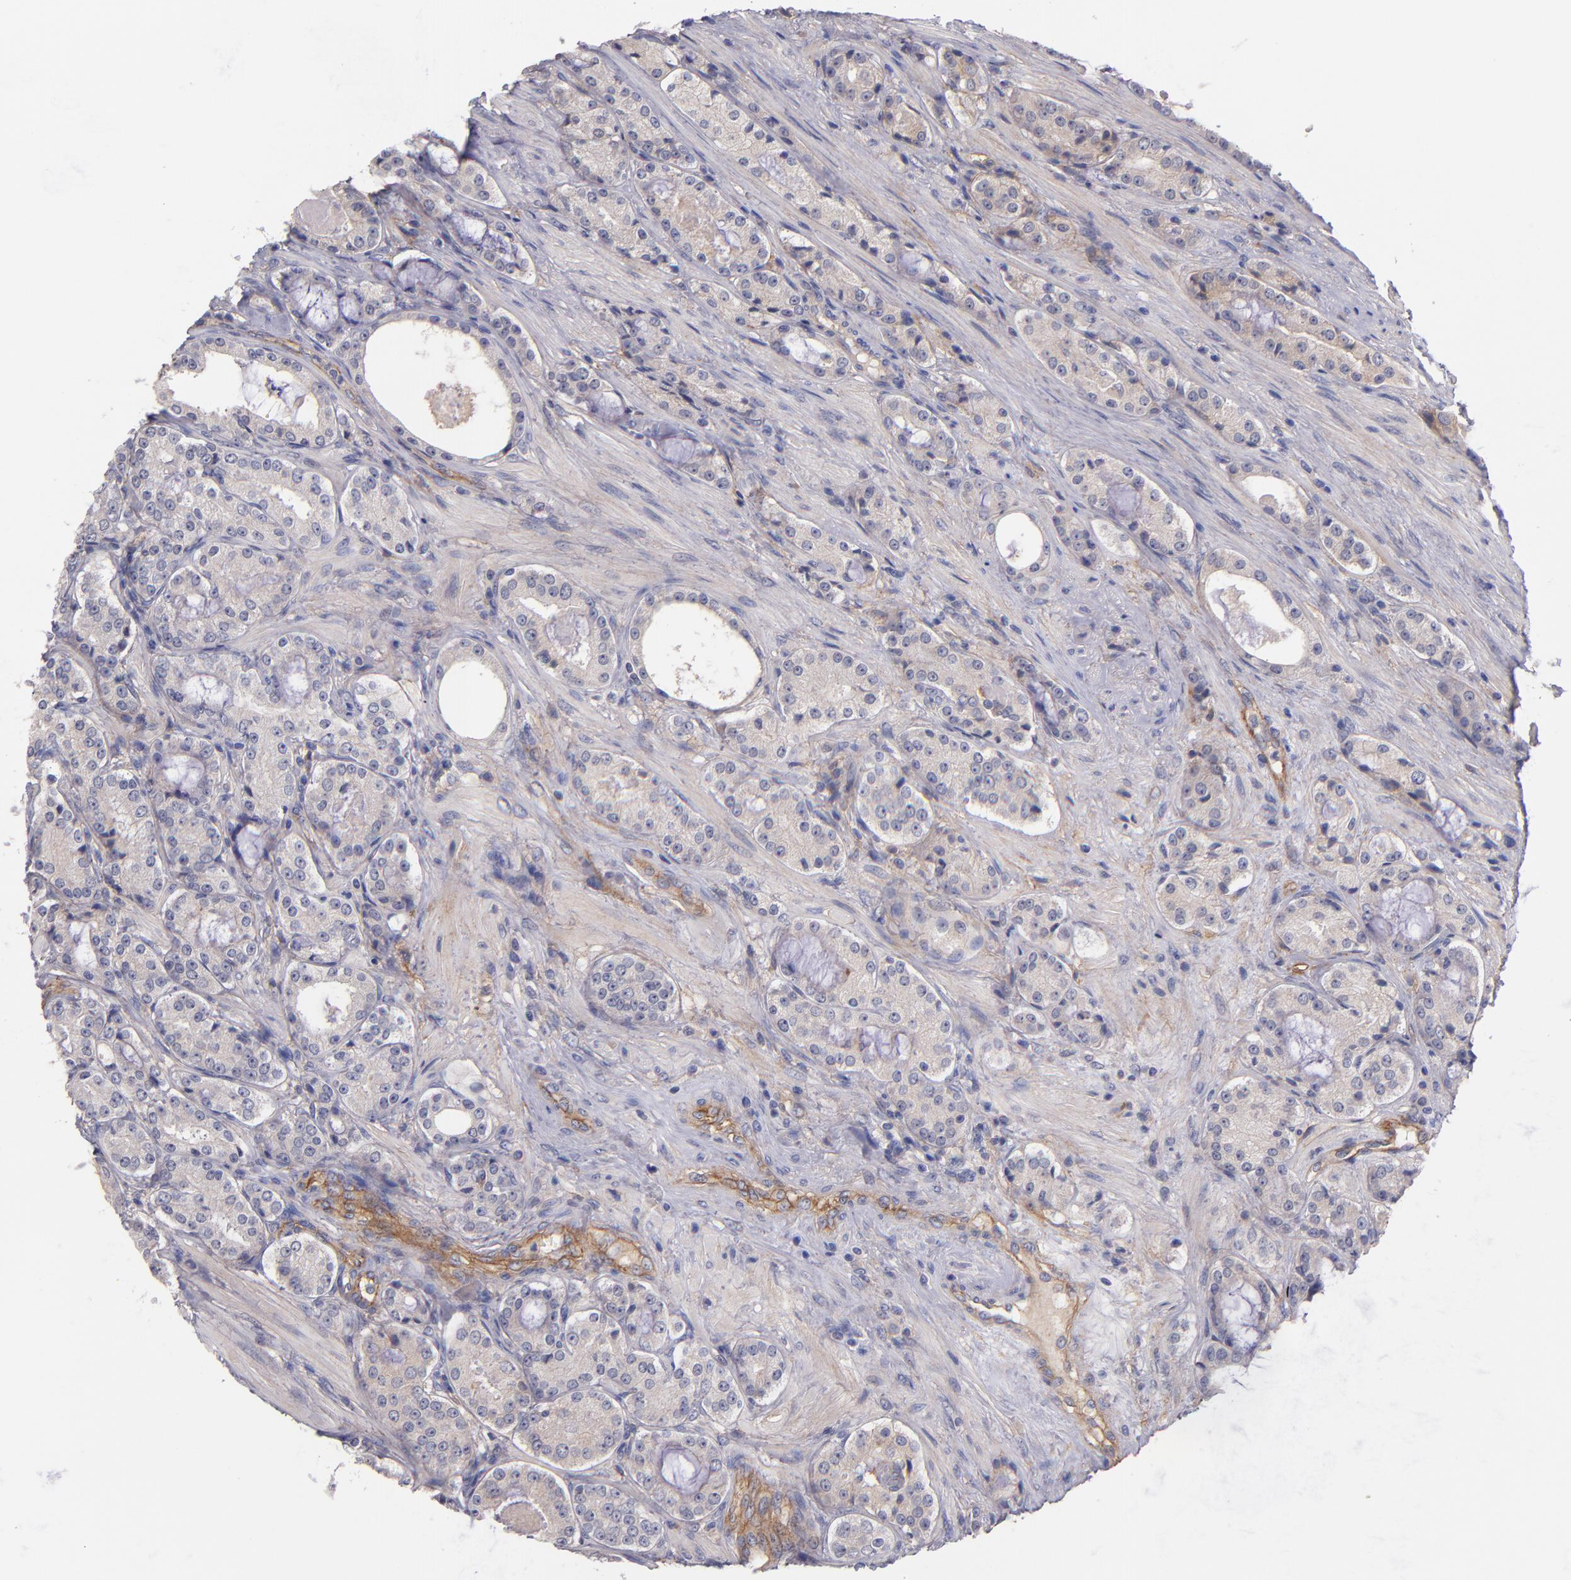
{"staining": {"intensity": "weak", "quantity": "25%-75%", "location": "cytoplasmic/membranous"}, "tissue": "prostate cancer", "cell_type": "Tumor cells", "image_type": "cancer", "snomed": [{"axis": "morphology", "description": "Adenocarcinoma, High grade"}, {"axis": "topography", "description": "Prostate"}], "caption": "Prostate high-grade adenocarcinoma stained with a brown dye shows weak cytoplasmic/membranous positive staining in approximately 25%-75% of tumor cells.", "gene": "PLSCR4", "patient": {"sex": "male", "age": 72}}